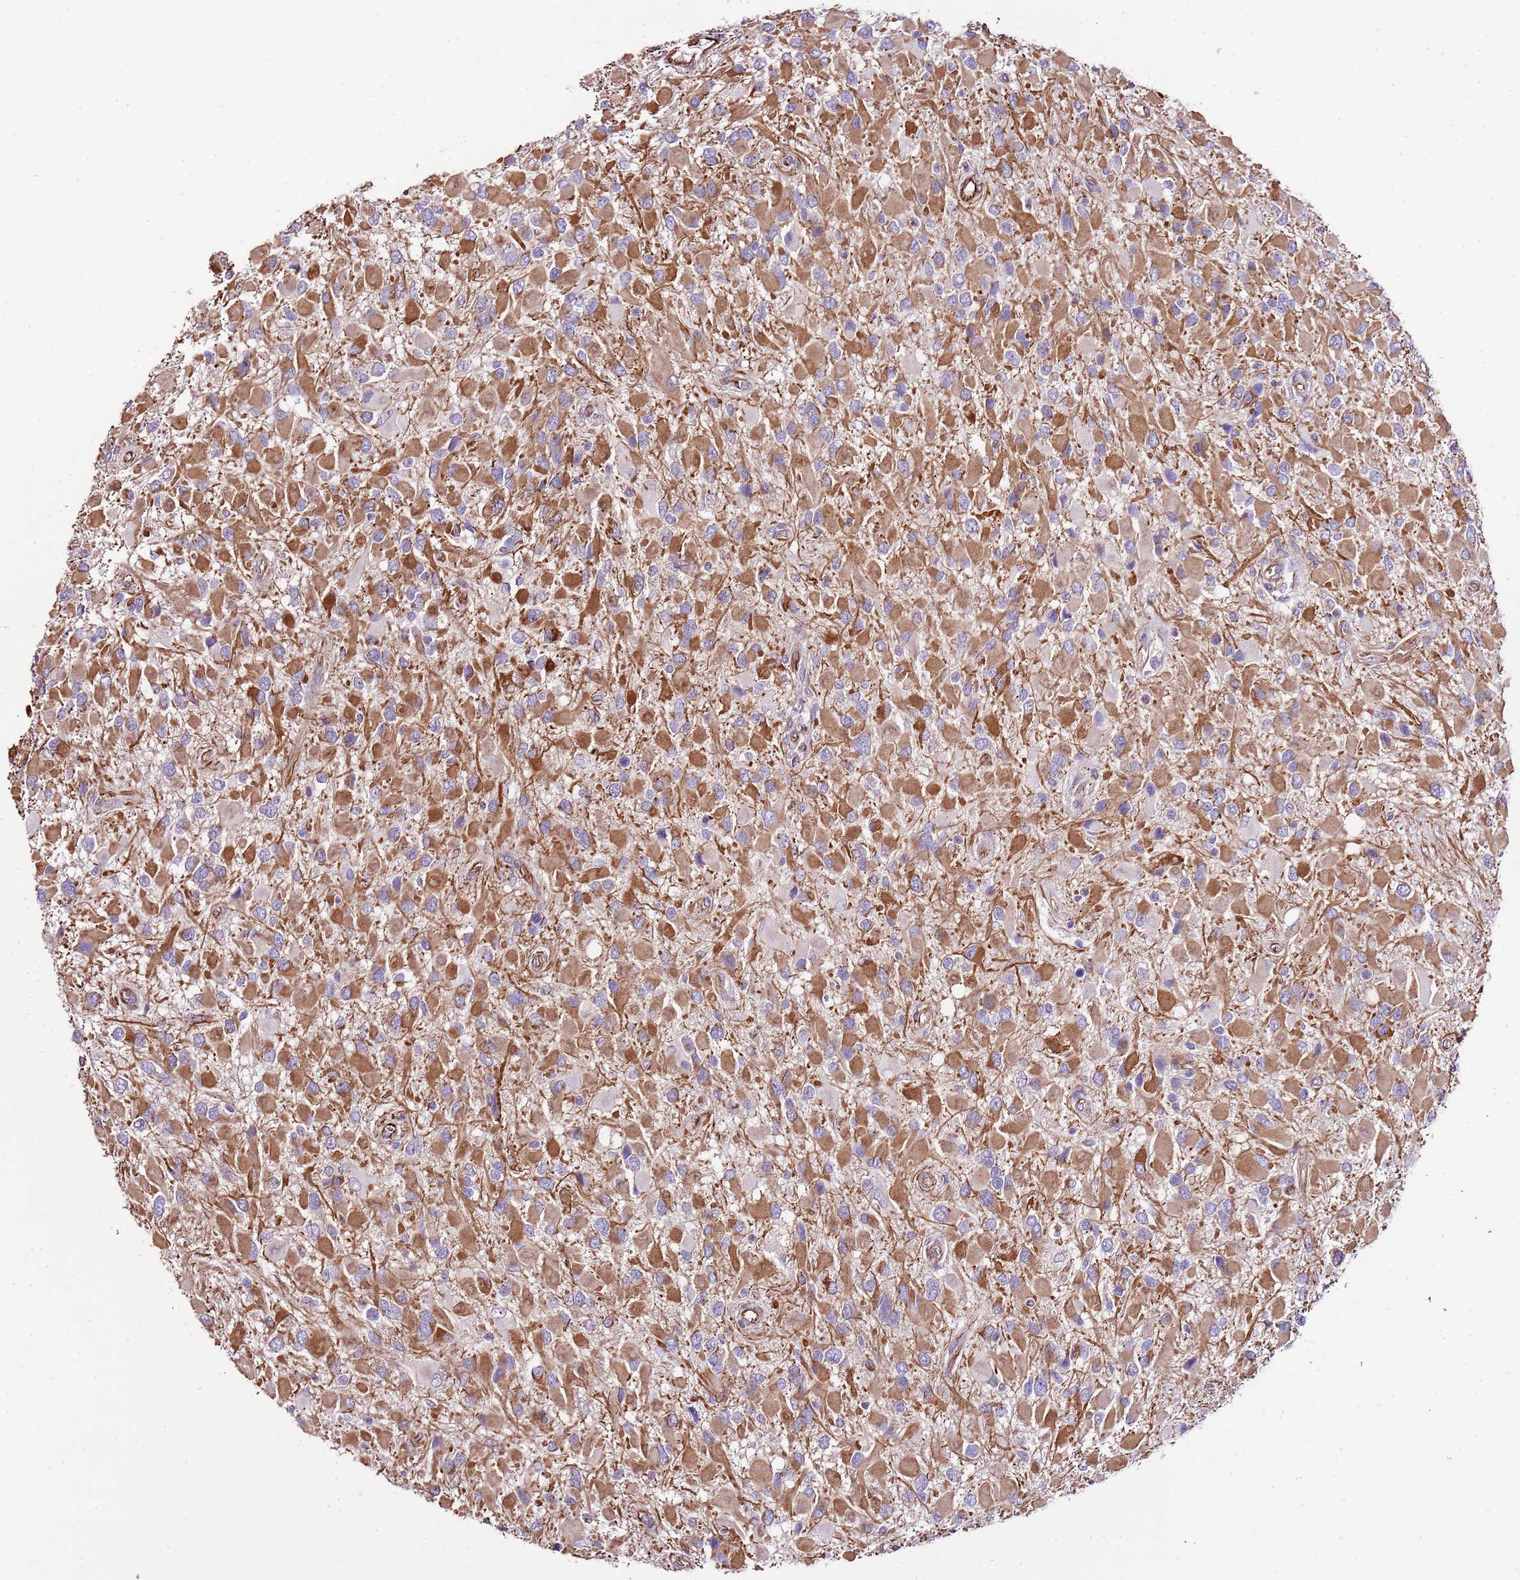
{"staining": {"intensity": "moderate", "quantity": ">75%", "location": "cytoplasmic/membranous"}, "tissue": "glioma", "cell_type": "Tumor cells", "image_type": "cancer", "snomed": [{"axis": "morphology", "description": "Glioma, malignant, High grade"}, {"axis": "topography", "description": "Brain"}], "caption": "A brown stain shows moderate cytoplasmic/membranous positivity of a protein in human glioma tumor cells. (DAB IHC with brightfield microscopy, high magnification).", "gene": "ZNF786", "patient": {"sex": "male", "age": 53}}